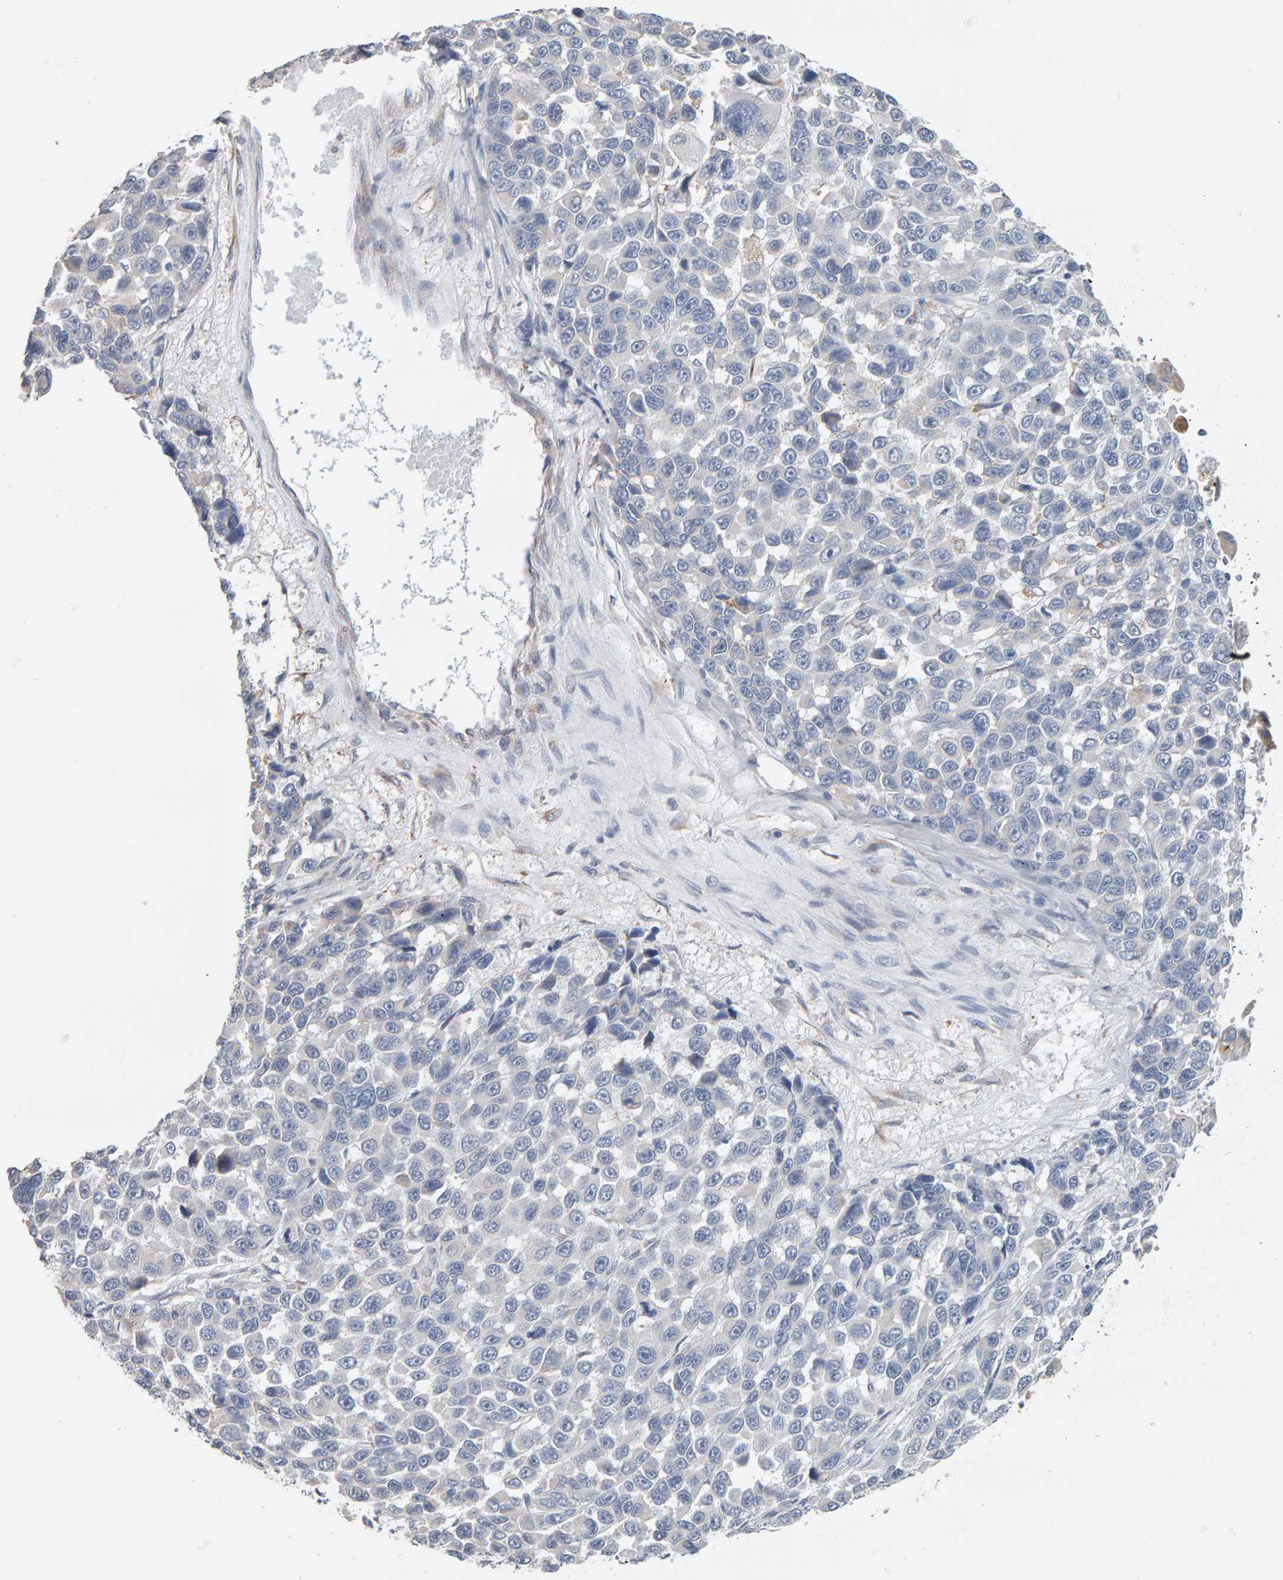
{"staining": {"intensity": "negative", "quantity": "none", "location": "none"}, "tissue": "melanoma", "cell_type": "Tumor cells", "image_type": "cancer", "snomed": [{"axis": "morphology", "description": "Malignant melanoma, NOS"}, {"axis": "topography", "description": "Skin"}], "caption": "IHC micrograph of neoplastic tissue: melanoma stained with DAB shows no significant protein positivity in tumor cells.", "gene": "ADHFE1", "patient": {"sex": "male", "age": 53}}